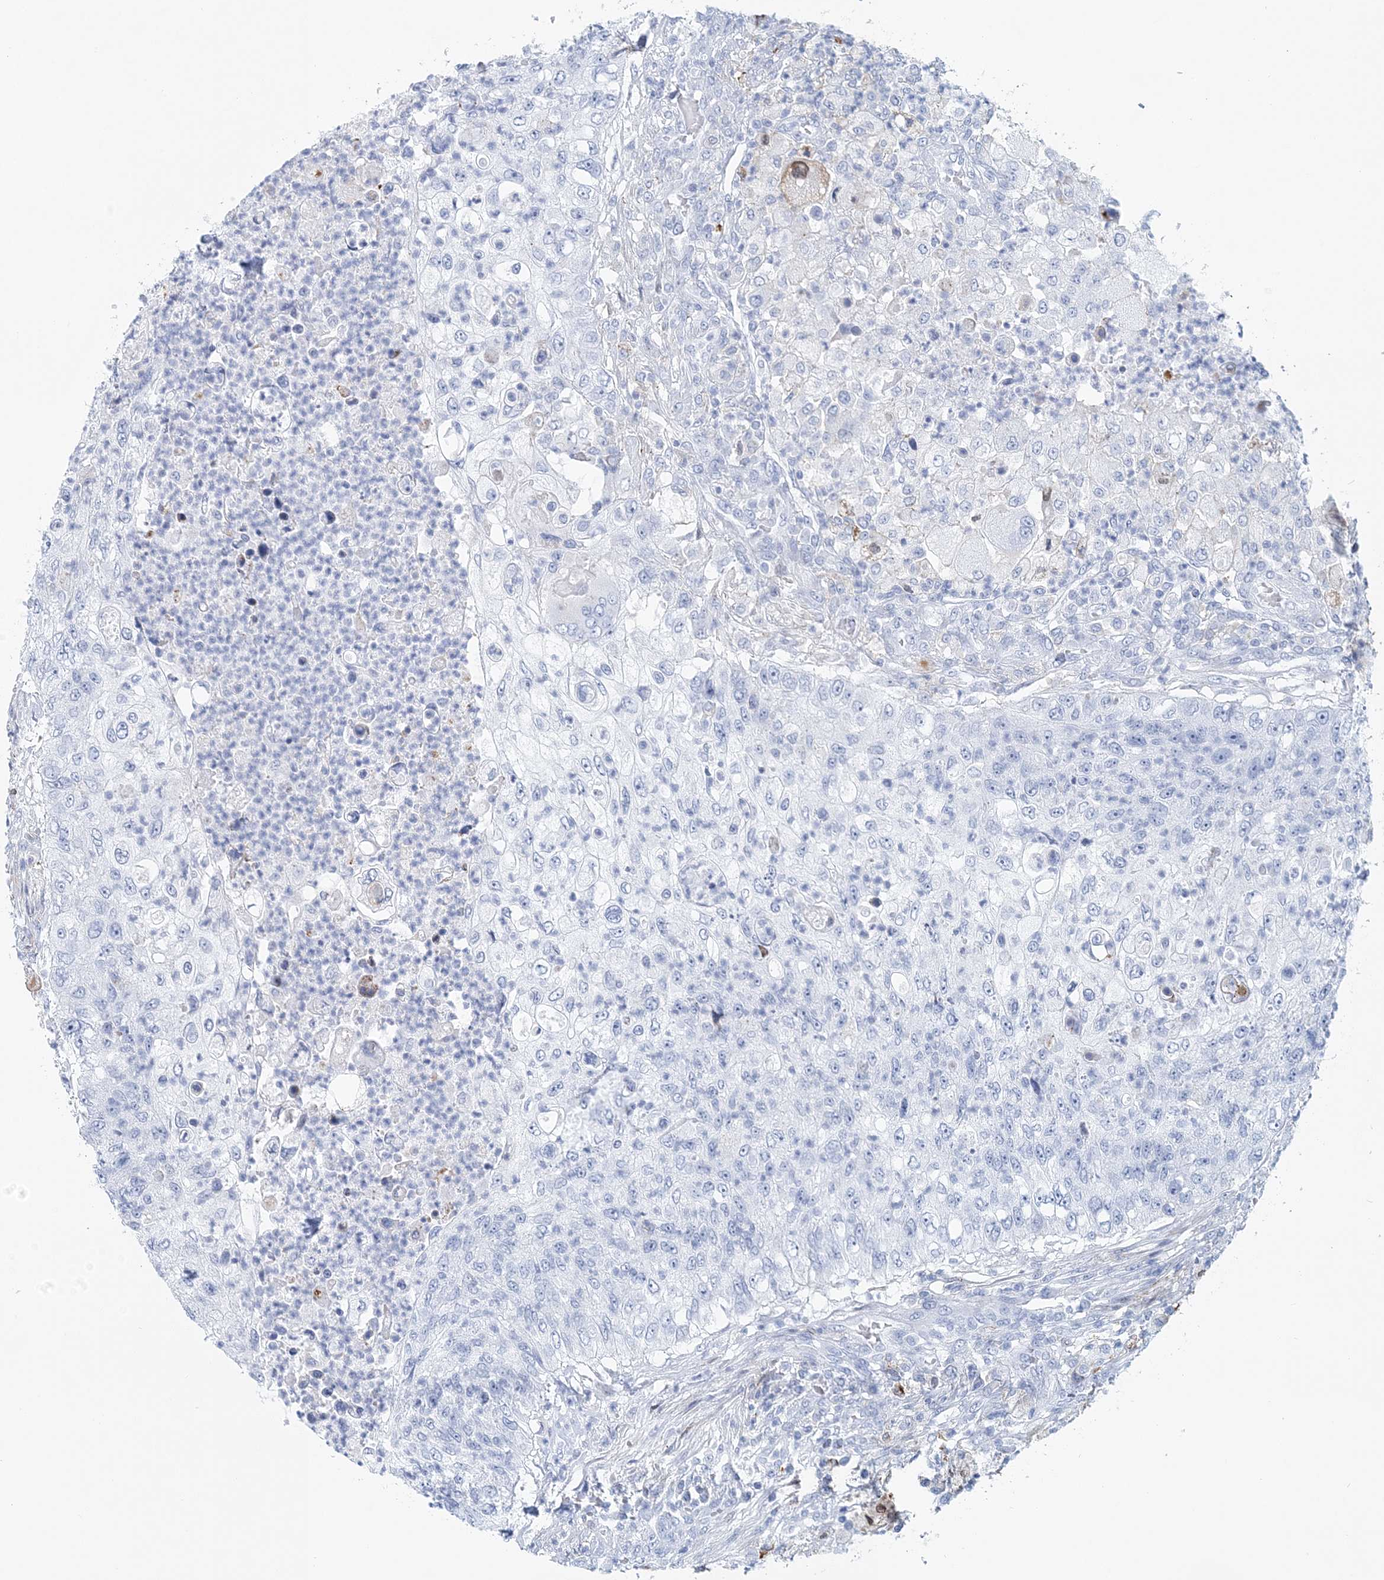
{"staining": {"intensity": "negative", "quantity": "none", "location": "none"}, "tissue": "urothelial cancer", "cell_type": "Tumor cells", "image_type": "cancer", "snomed": [{"axis": "morphology", "description": "Urothelial carcinoma, High grade"}, {"axis": "topography", "description": "Urinary bladder"}], "caption": "High magnification brightfield microscopy of urothelial carcinoma (high-grade) stained with DAB (brown) and counterstained with hematoxylin (blue): tumor cells show no significant expression.", "gene": "NKX6-1", "patient": {"sex": "female", "age": 60}}